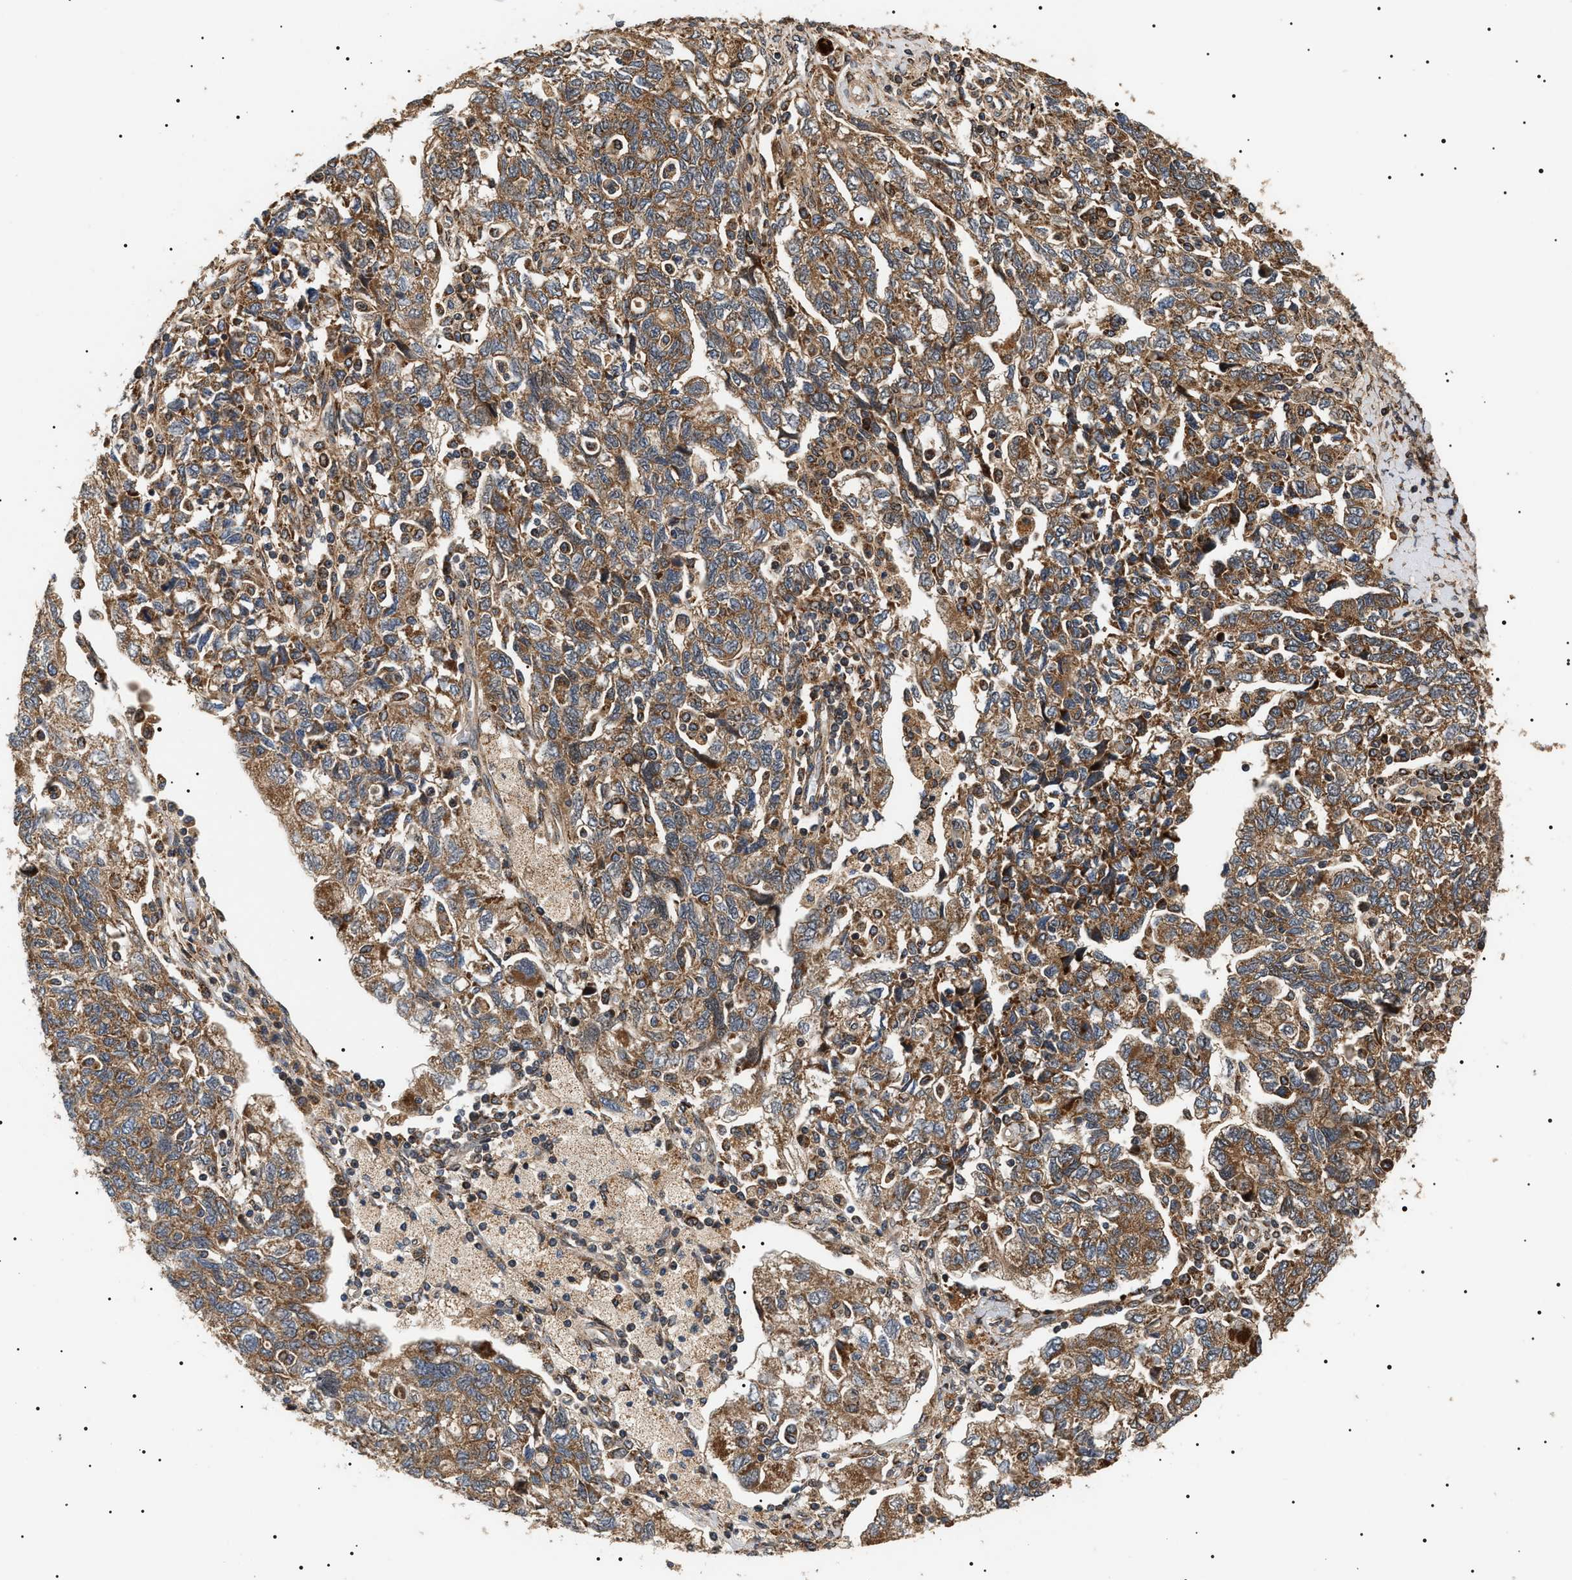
{"staining": {"intensity": "moderate", "quantity": ">75%", "location": "cytoplasmic/membranous"}, "tissue": "ovarian cancer", "cell_type": "Tumor cells", "image_type": "cancer", "snomed": [{"axis": "morphology", "description": "Carcinoma, NOS"}, {"axis": "morphology", "description": "Cystadenocarcinoma, serous, NOS"}, {"axis": "topography", "description": "Ovary"}], "caption": "Moderate cytoplasmic/membranous protein staining is identified in about >75% of tumor cells in ovarian cancer (carcinoma).", "gene": "ZBTB26", "patient": {"sex": "female", "age": 69}}